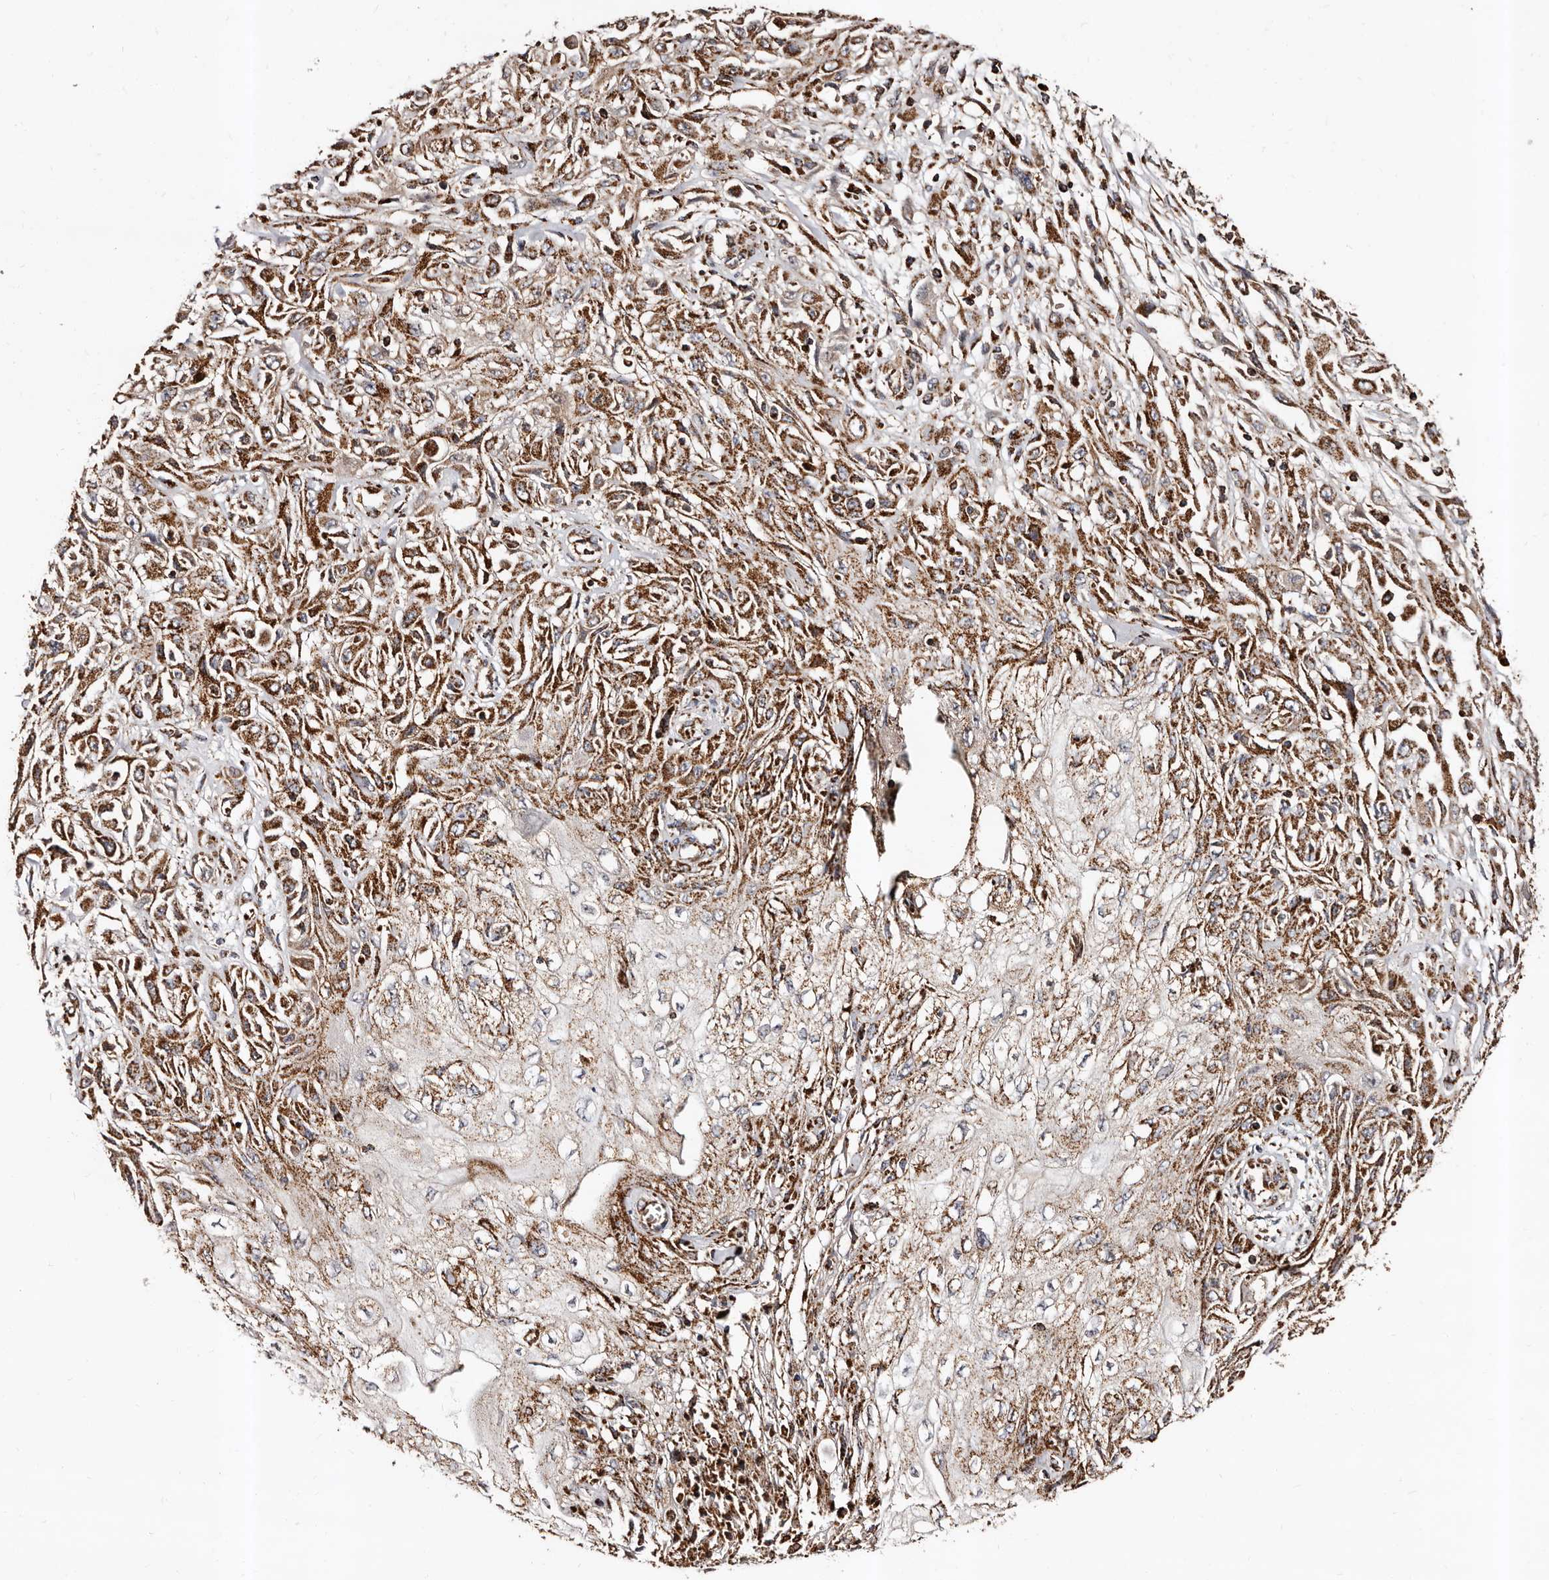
{"staining": {"intensity": "strong", "quantity": ">75%", "location": "cytoplasmic/membranous"}, "tissue": "skin cancer", "cell_type": "Tumor cells", "image_type": "cancer", "snomed": [{"axis": "morphology", "description": "Squamous cell carcinoma, NOS"}, {"axis": "morphology", "description": "Squamous cell carcinoma, metastatic, NOS"}, {"axis": "topography", "description": "Skin"}, {"axis": "topography", "description": "Lymph node"}], "caption": "This is a histology image of immunohistochemistry staining of metastatic squamous cell carcinoma (skin), which shows strong positivity in the cytoplasmic/membranous of tumor cells.", "gene": "BAX", "patient": {"sex": "male", "age": 75}}